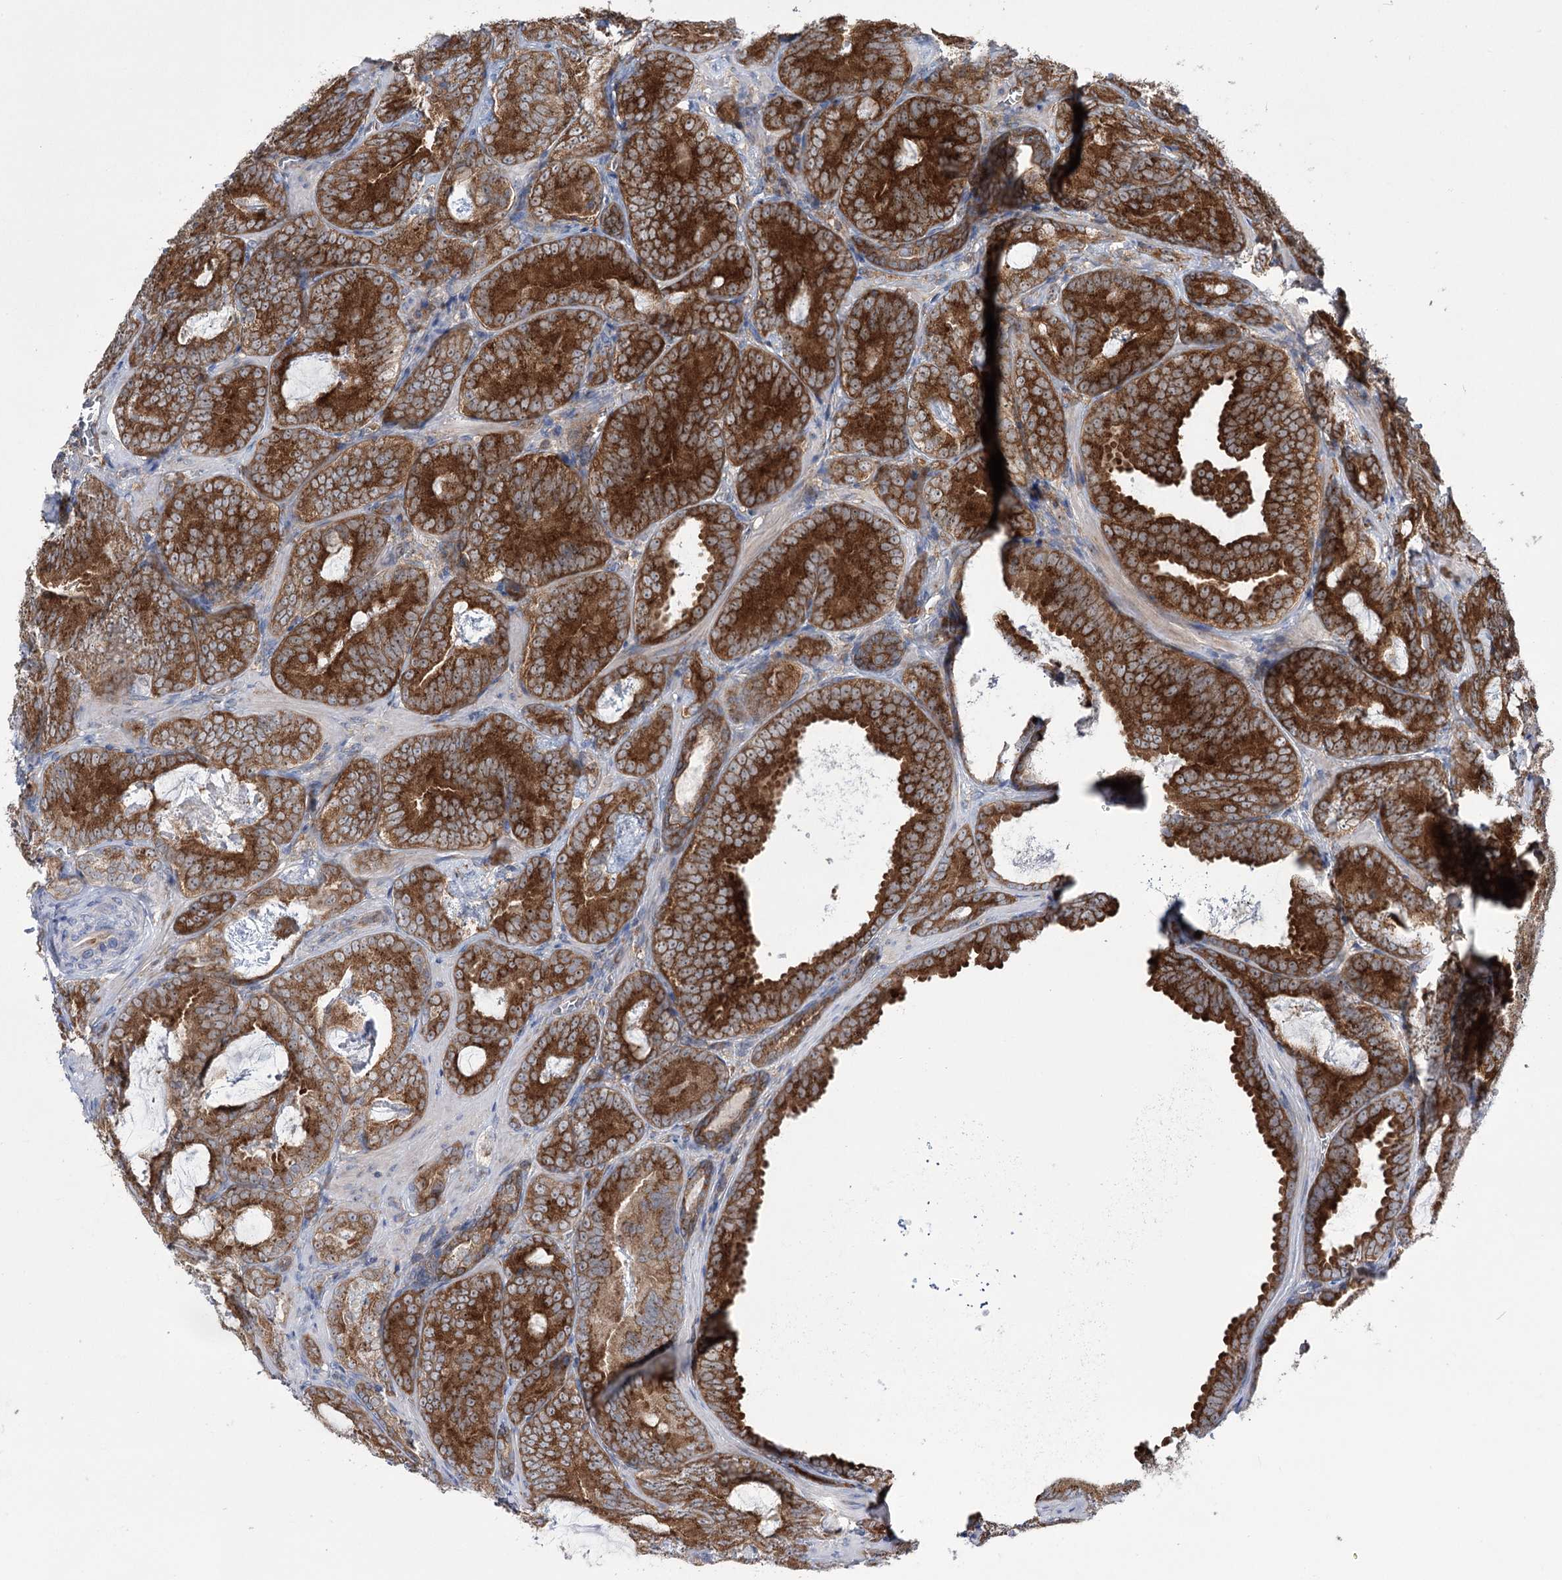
{"staining": {"intensity": "strong", "quantity": ">75%", "location": "cytoplasmic/membranous"}, "tissue": "prostate cancer", "cell_type": "Tumor cells", "image_type": "cancer", "snomed": [{"axis": "morphology", "description": "Adenocarcinoma, Low grade"}, {"axis": "topography", "description": "Prostate"}], "caption": "Immunohistochemical staining of human adenocarcinoma (low-grade) (prostate) shows strong cytoplasmic/membranous protein expression in about >75% of tumor cells.", "gene": "ZNF622", "patient": {"sex": "male", "age": 60}}